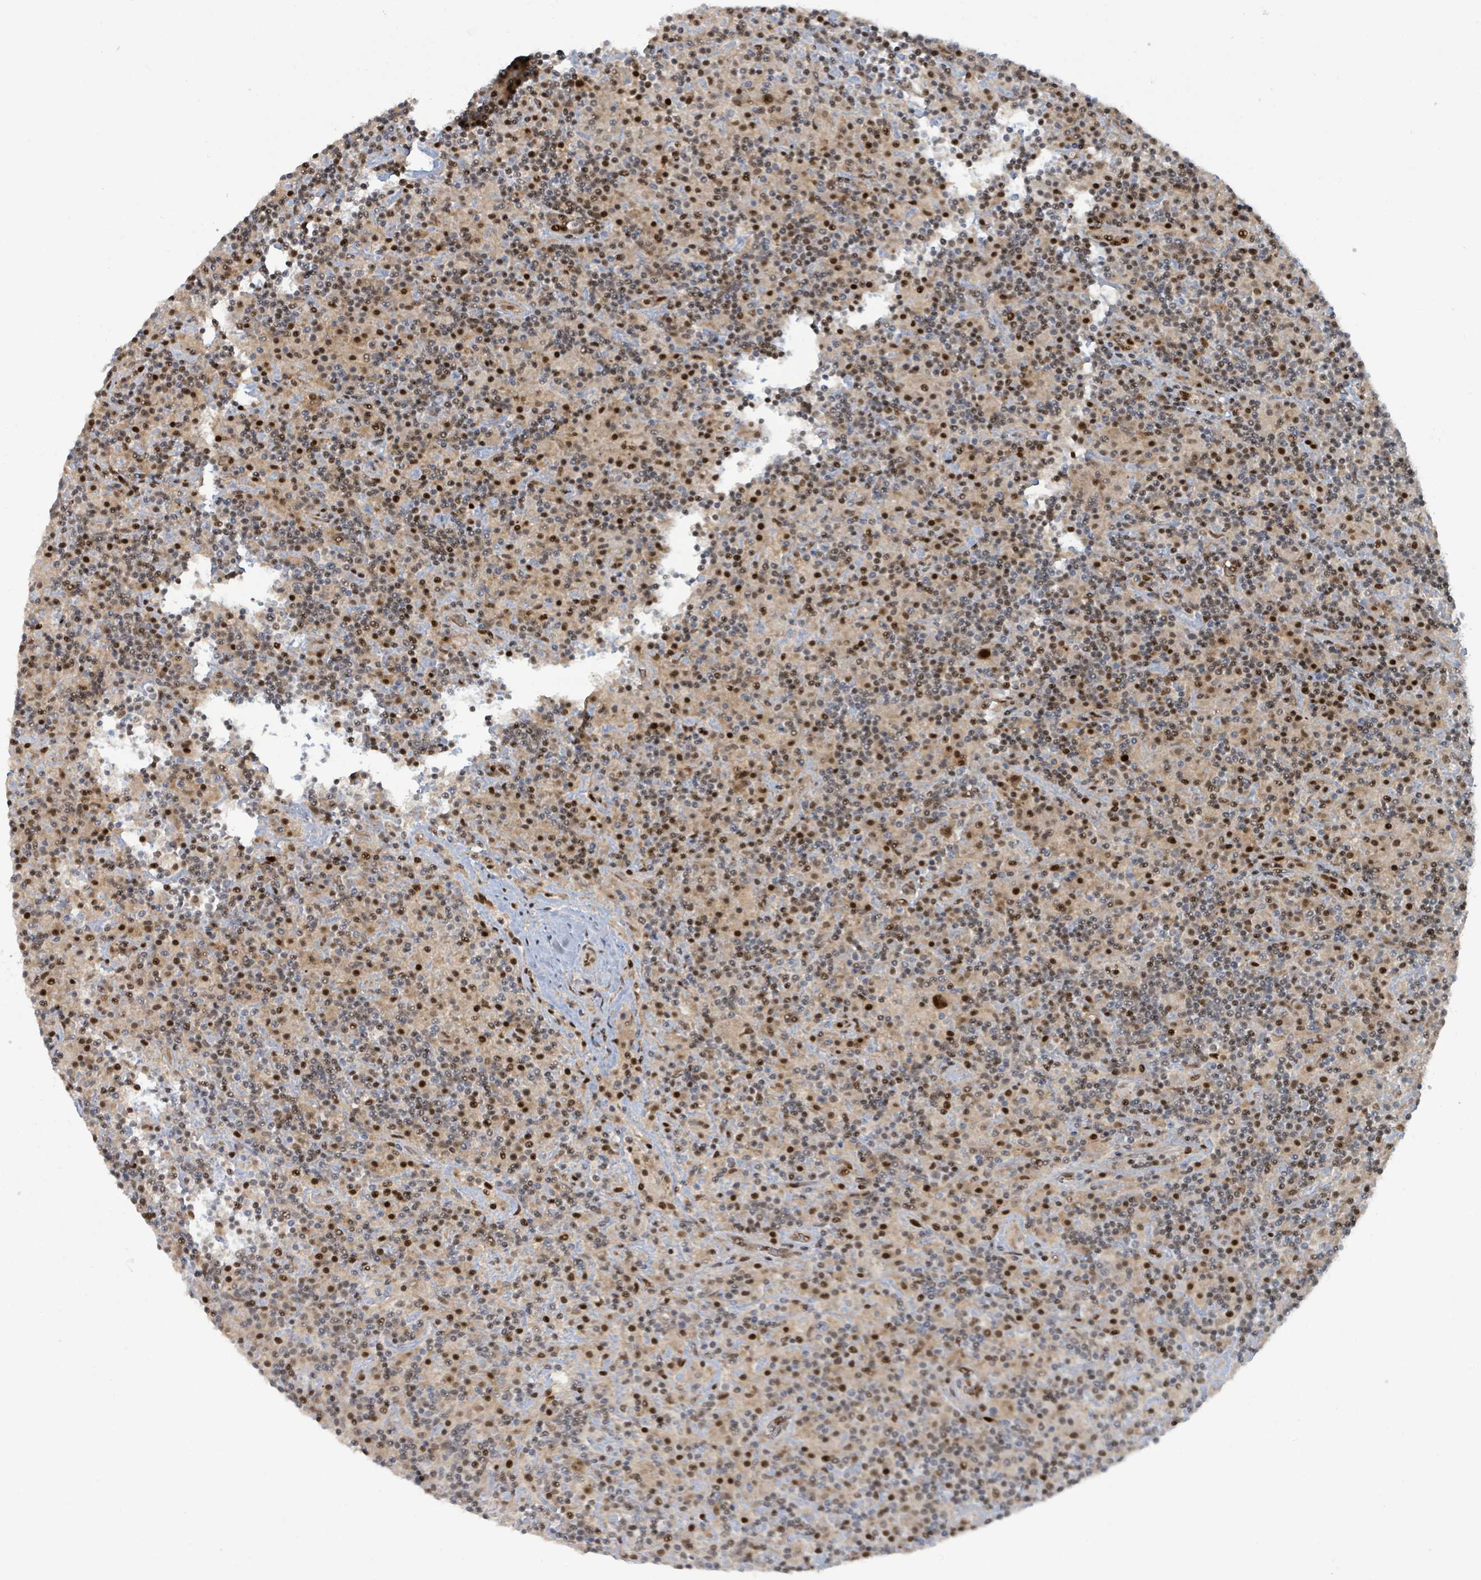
{"staining": {"intensity": "strong", "quantity": "25%-75%", "location": "nuclear"}, "tissue": "lymphoma", "cell_type": "Tumor cells", "image_type": "cancer", "snomed": [{"axis": "morphology", "description": "Hodgkin's disease, NOS"}, {"axis": "topography", "description": "Lymph node"}], "caption": "DAB (3,3'-diaminobenzidine) immunohistochemical staining of human Hodgkin's disease reveals strong nuclear protein expression in approximately 25%-75% of tumor cells.", "gene": "KLF3", "patient": {"sex": "male", "age": 70}}